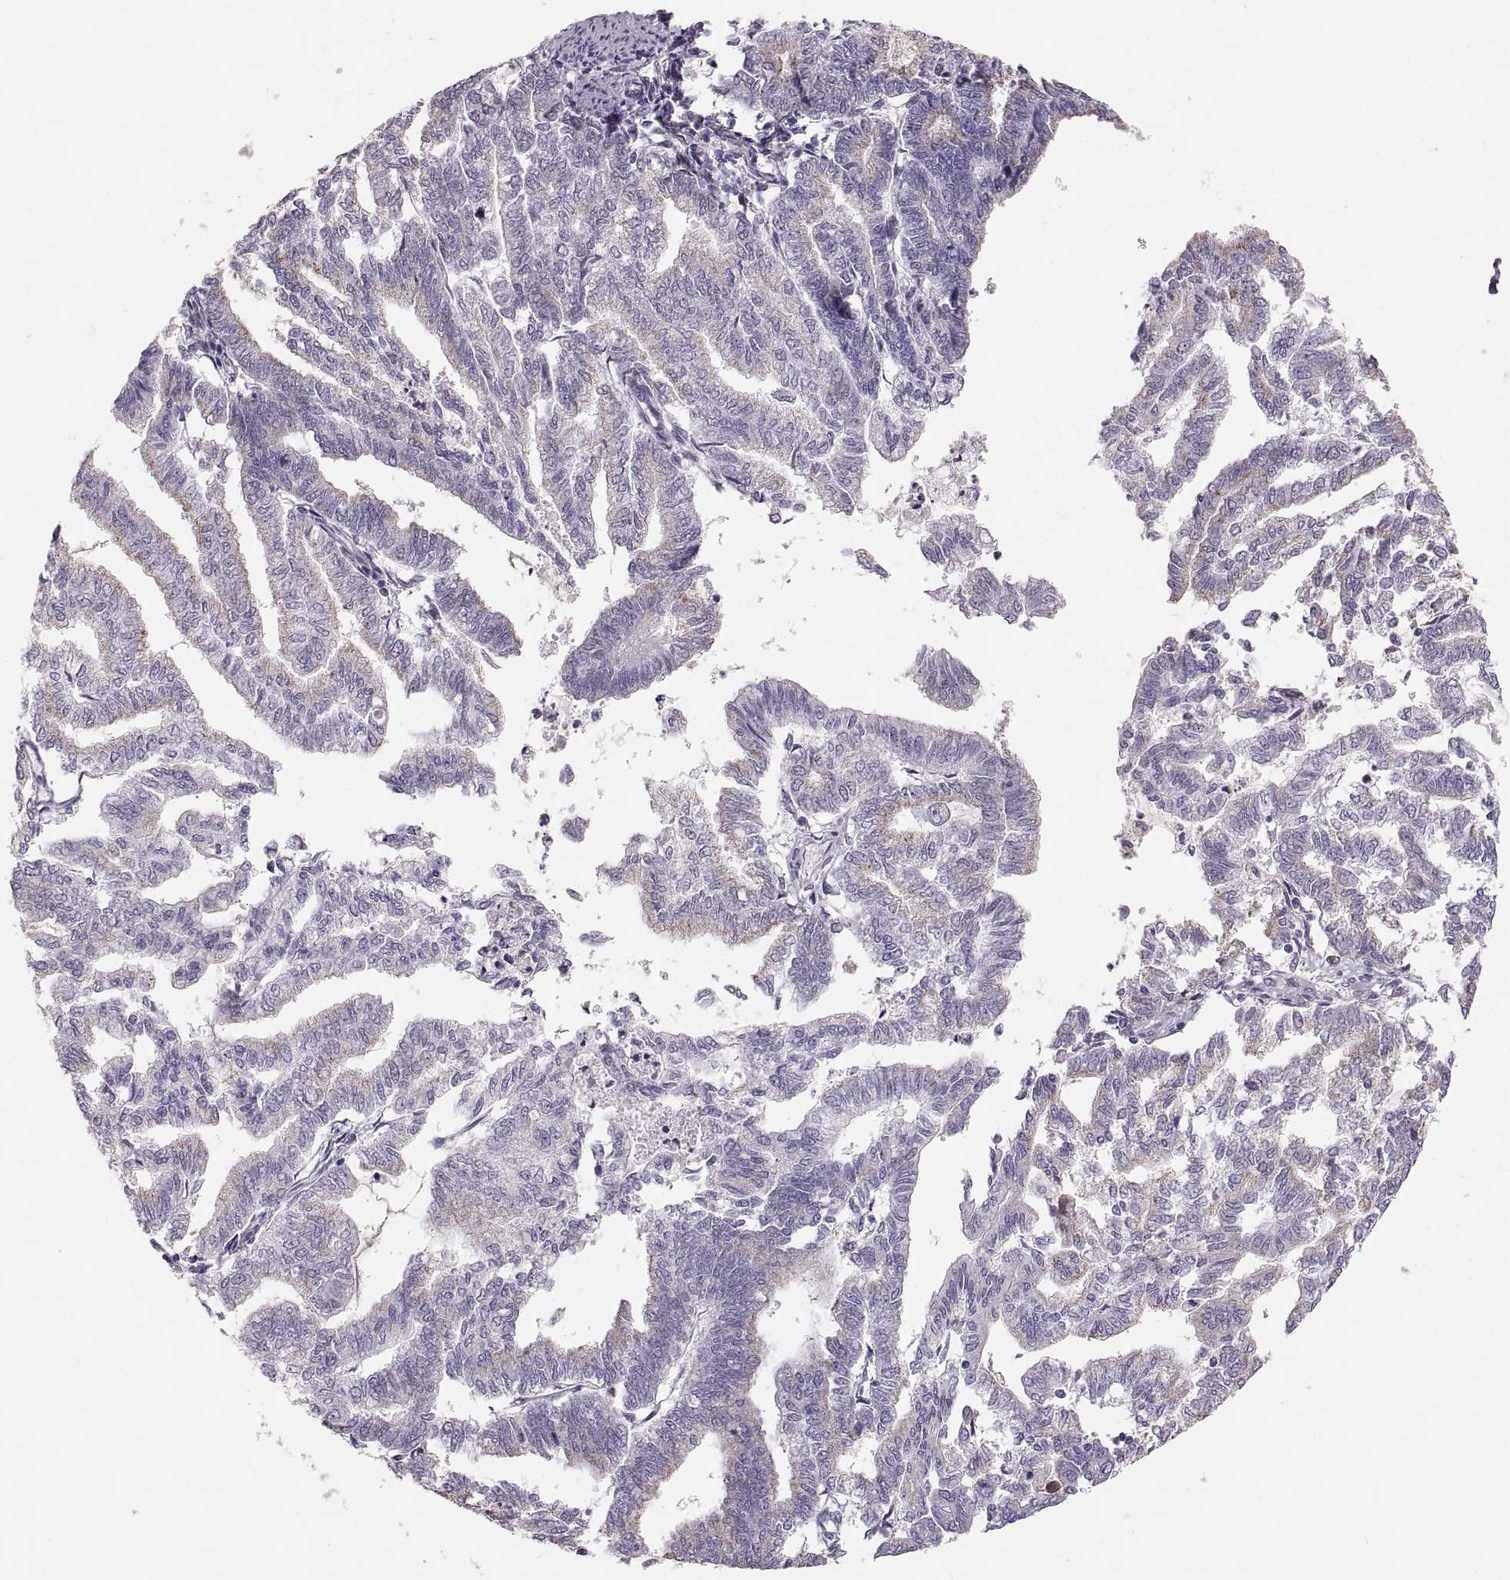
{"staining": {"intensity": "weak", "quantity": "<25%", "location": "cytoplasmic/membranous"}, "tissue": "endometrial cancer", "cell_type": "Tumor cells", "image_type": "cancer", "snomed": [{"axis": "morphology", "description": "Adenocarcinoma, NOS"}, {"axis": "topography", "description": "Endometrium"}], "caption": "Immunohistochemistry (IHC) micrograph of human endometrial cancer (adenocarcinoma) stained for a protein (brown), which demonstrates no positivity in tumor cells. (DAB (3,3'-diaminobenzidine) immunohistochemistry with hematoxylin counter stain).", "gene": "RUNDC3A", "patient": {"sex": "female", "age": 79}}